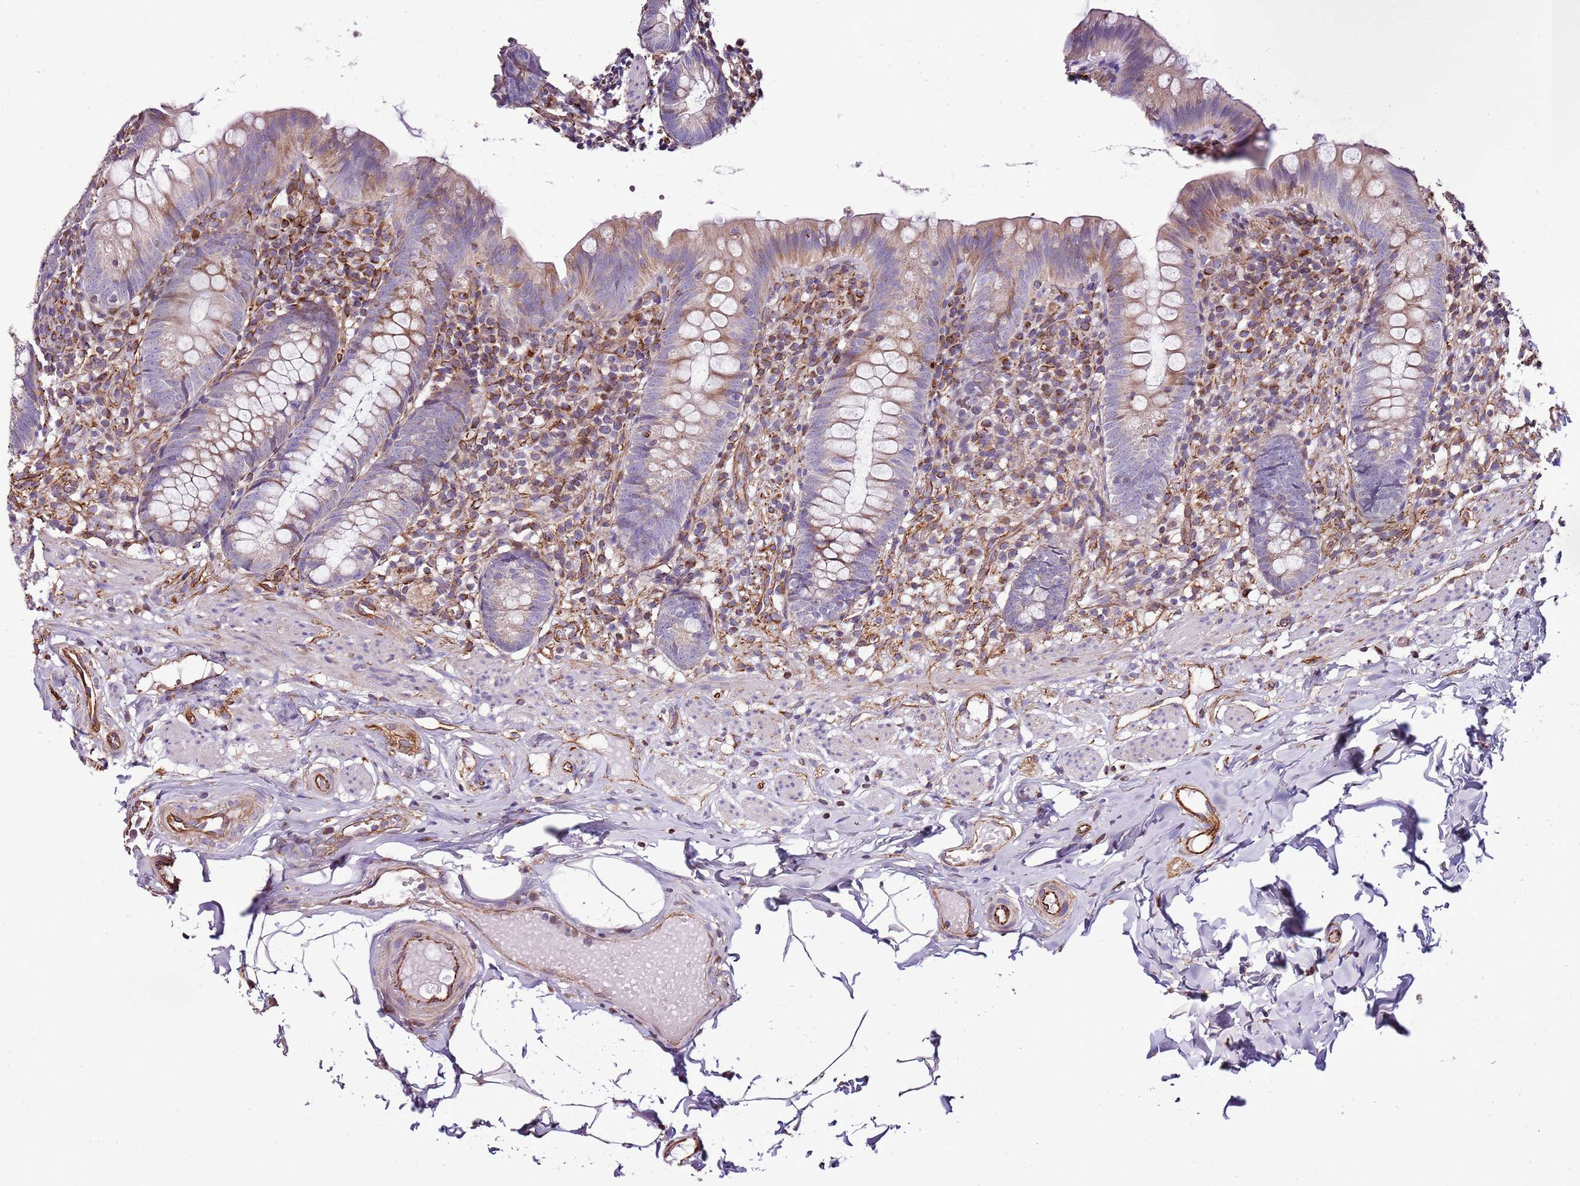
{"staining": {"intensity": "moderate", "quantity": "<25%", "location": "cytoplasmic/membranous"}, "tissue": "appendix", "cell_type": "Glandular cells", "image_type": "normal", "snomed": [{"axis": "morphology", "description": "Normal tissue, NOS"}, {"axis": "topography", "description": "Appendix"}], "caption": "This is a micrograph of immunohistochemistry staining of normal appendix, which shows moderate staining in the cytoplasmic/membranous of glandular cells.", "gene": "ZNF786", "patient": {"sex": "male", "age": 55}}